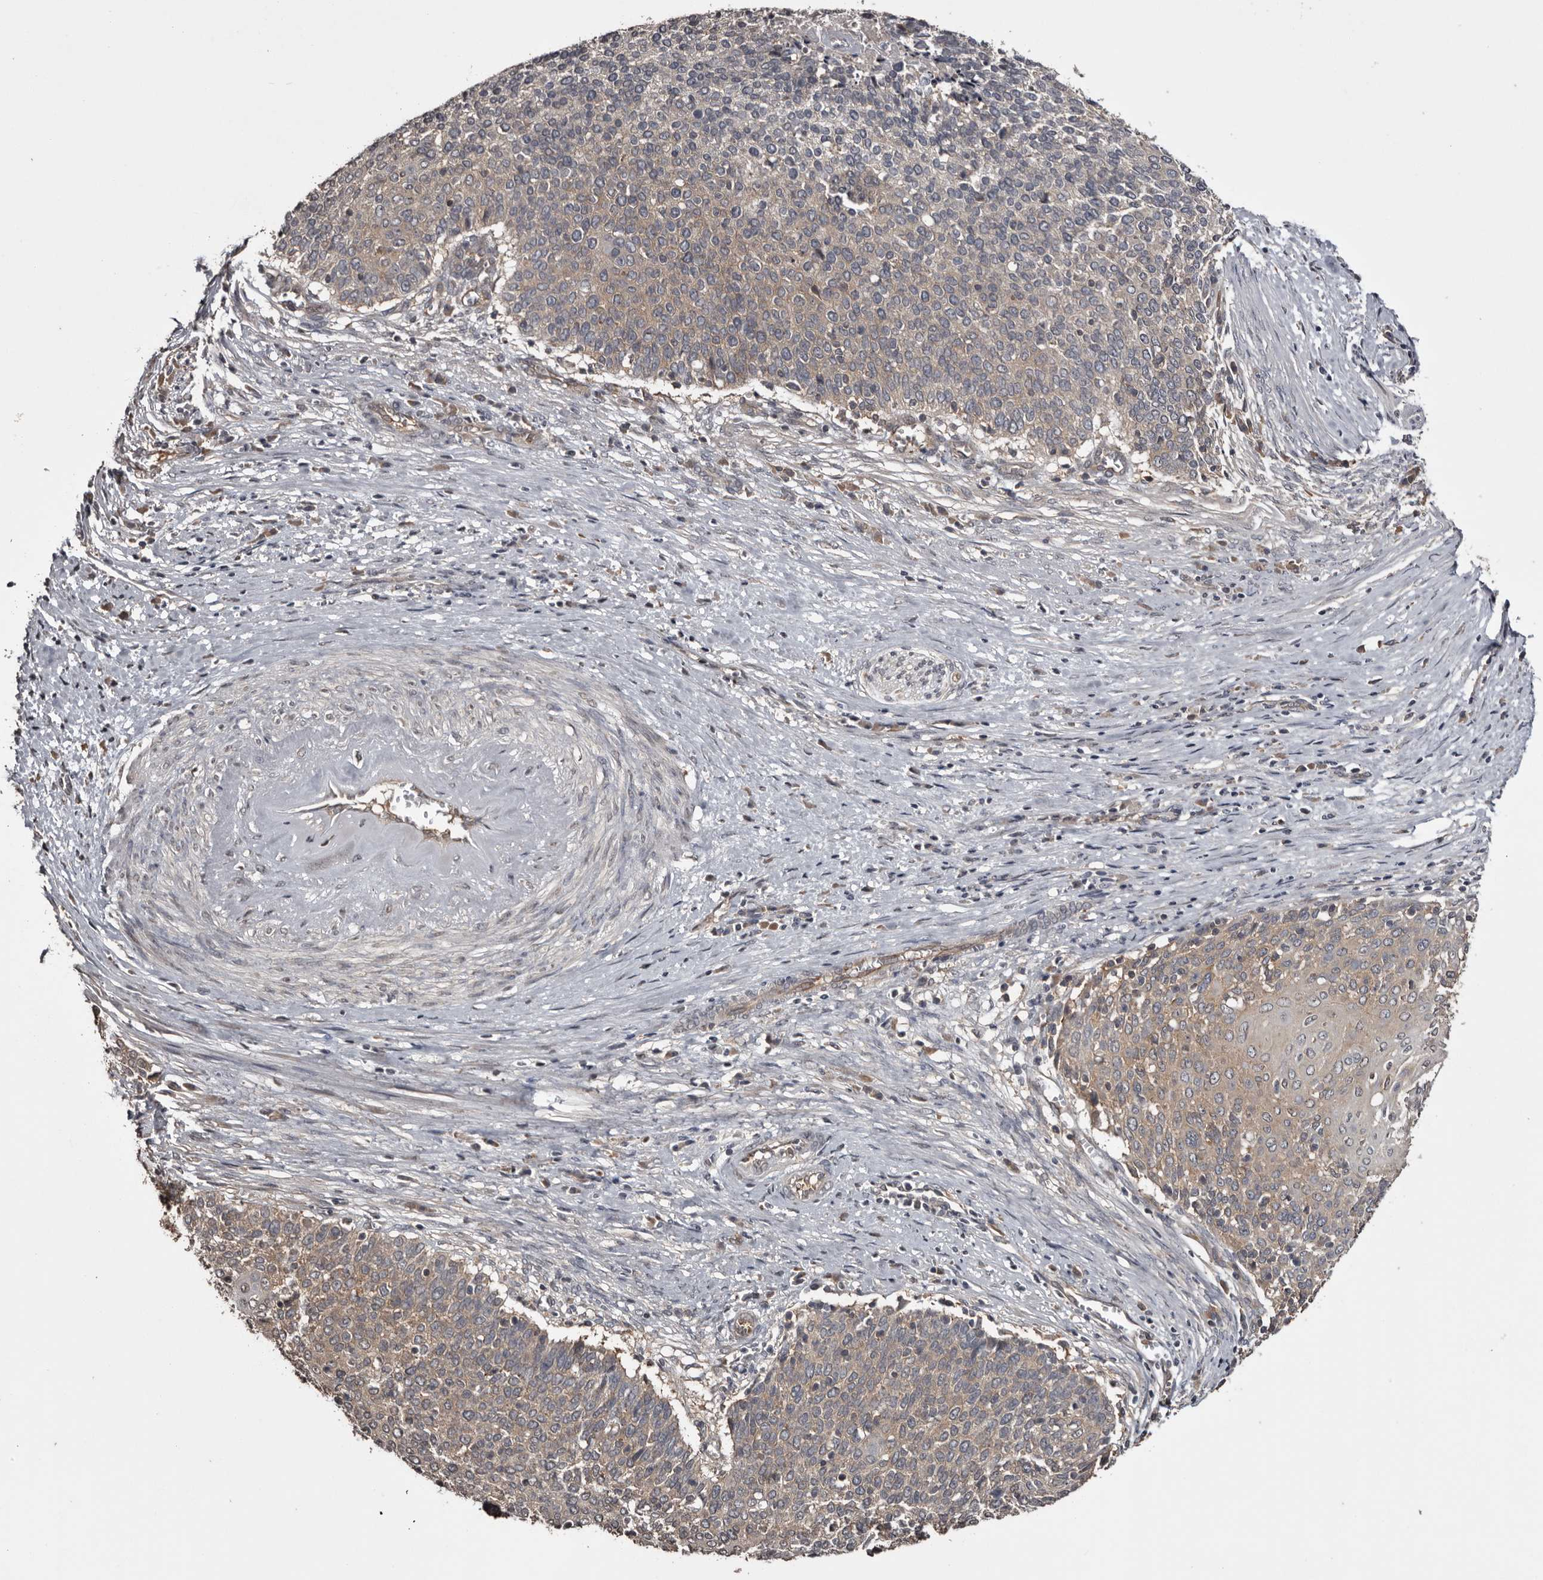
{"staining": {"intensity": "moderate", "quantity": "25%-75%", "location": "cytoplasmic/membranous"}, "tissue": "cervical cancer", "cell_type": "Tumor cells", "image_type": "cancer", "snomed": [{"axis": "morphology", "description": "Squamous cell carcinoma, NOS"}, {"axis": "topography", "description": "Cervix"}], "caption": "Protein staining by immunohistochemistry demonstrates moderate cytoplasmic/membranous expression in about 25%-75% of tumor cells in cervical cancer (squamous cell carcinoma). The protein is shown in brown color, while the nuclei are stained blue.", "gene": "DARS1", "patient": {"sex": "female", "age": 39}}